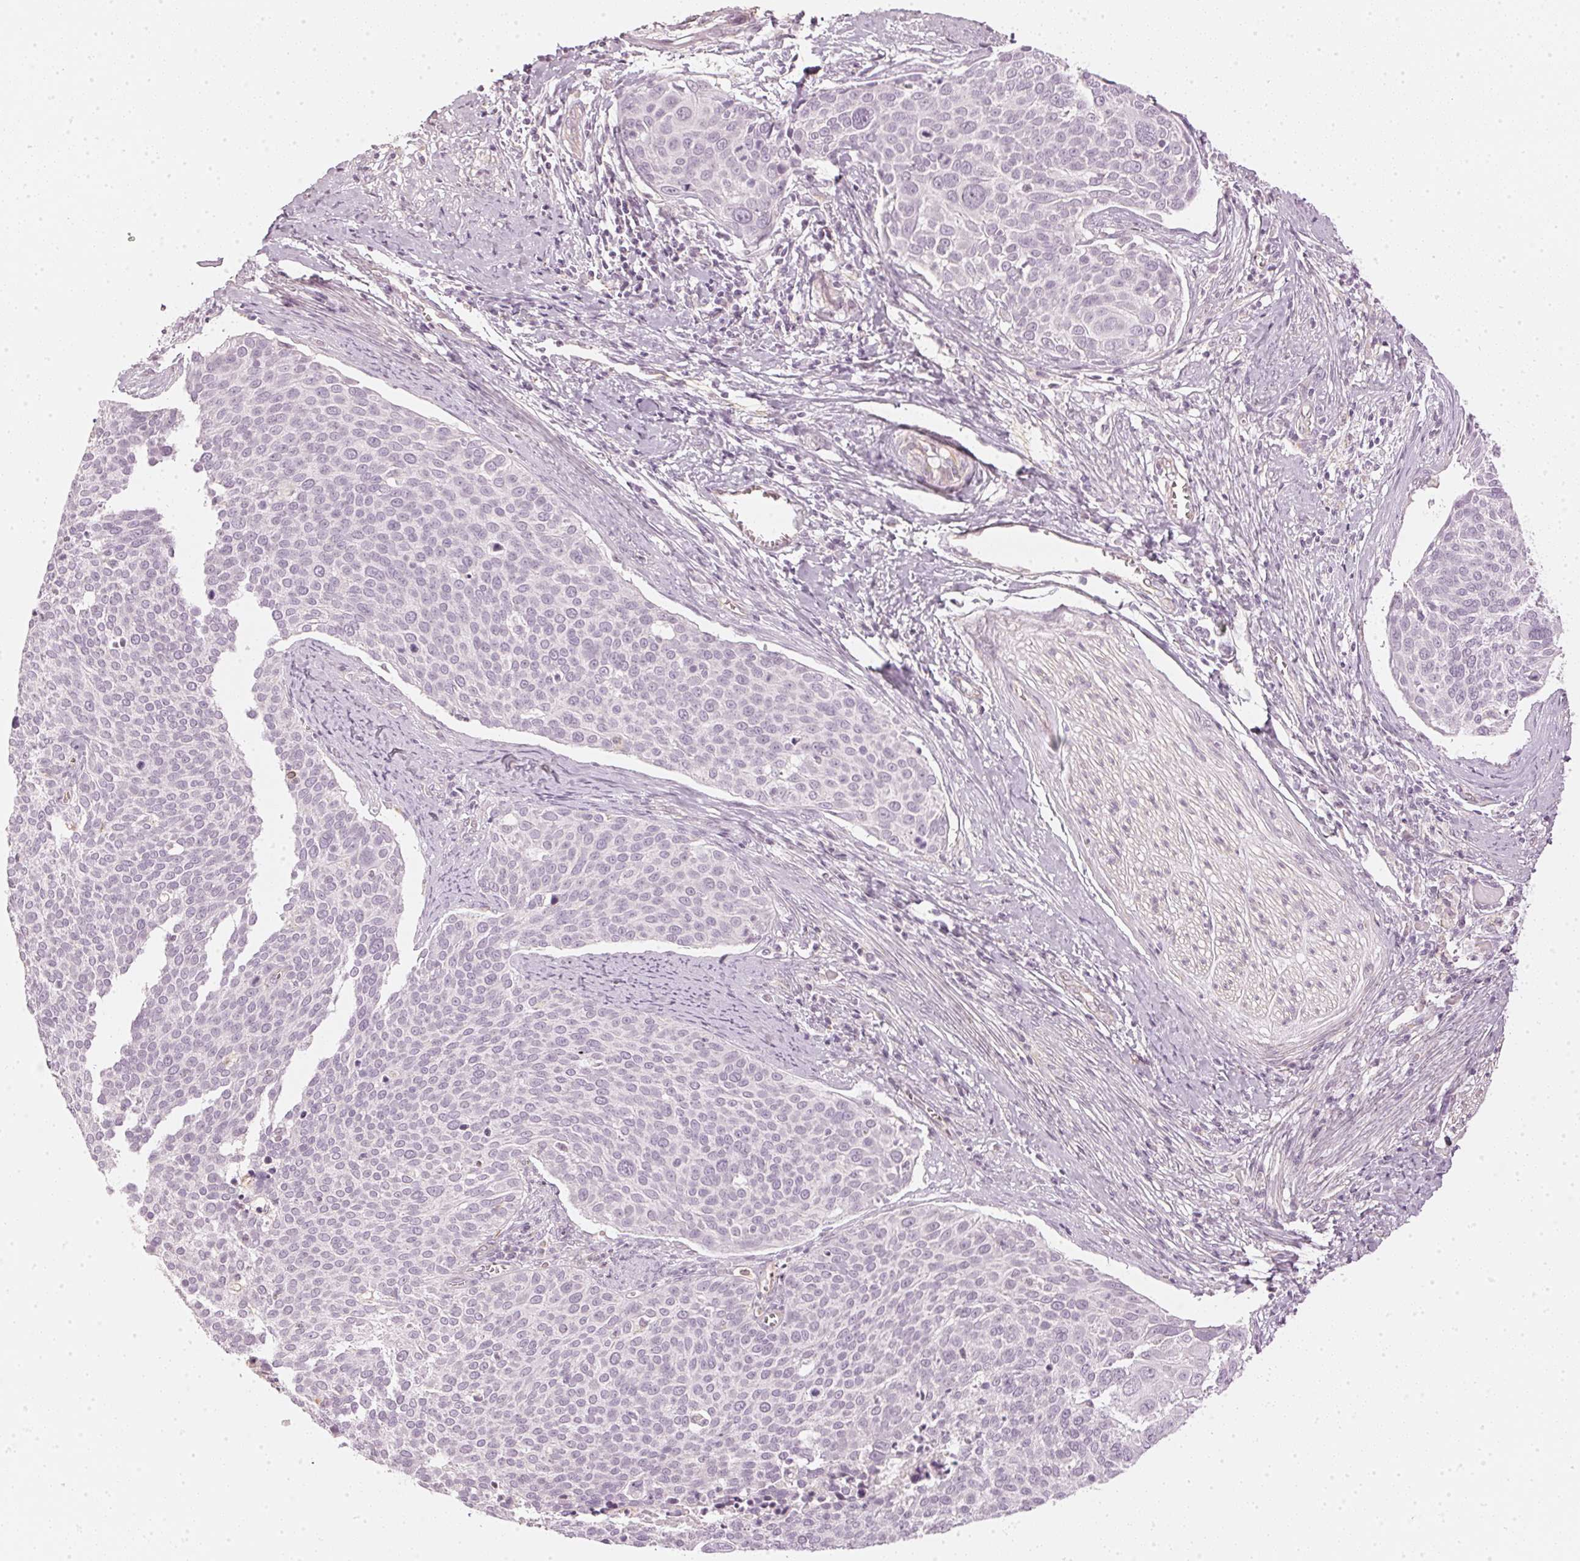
{"staining": {"intensity": "negative", "quantity": "none", "location": "none"}, "tissue": "cervical cancer", "cell_type": "Tumor cells", "image_type": "cancer", "snomed": [{"axis": "morphology", "description": "Squamous cell carcinoma, NOS"}, {"axis": "topography", "description": "Cervix"}], "caption": "DAB immunohistochemical staining of cervical cancer (squamous cell carcinoma) reveals no significant positivity in tumor cells.", "gene": "APLP1", "patient": {"sex": "female", "age": 39}}